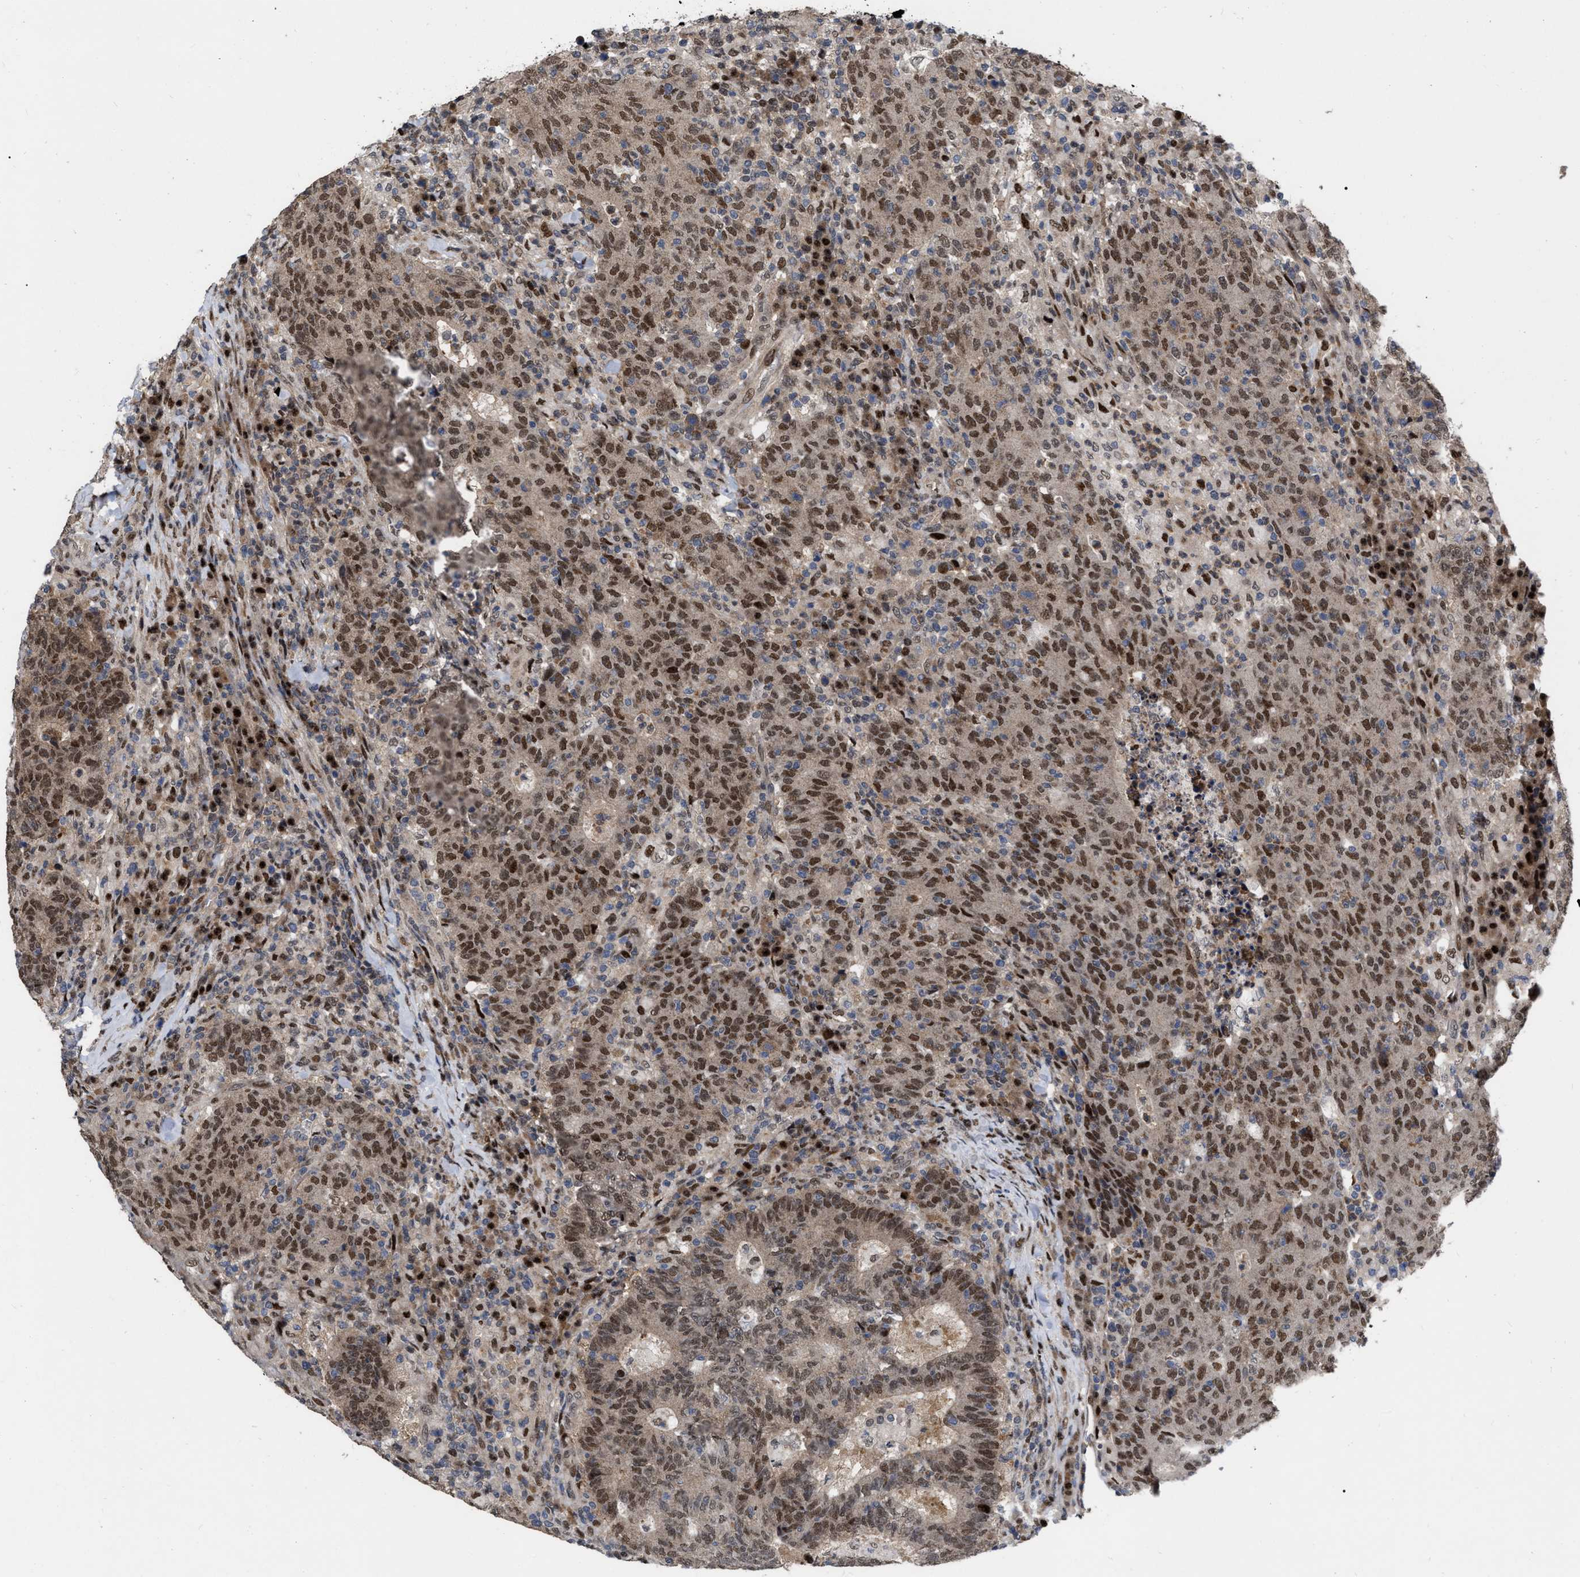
{"staining": {"intensity": "strong", "quantity": ">75%", "location": "cytoplasmic/membranous,nuclear"}, "tissue": "colorectal cancer", "cell_type": "Tumor cells", "image_type": "cancer", "snomed": [{"axis": "morphology", "description": "Adenocarcinoma, NOS"}, {"axis": "topography", "description": "Colon"}], "caption": "Strong cytoplasmic/membranous and nuclear protein positivity is present in about >75% of tumor cells in colorectal cancer. The protein is stained brown, and the nuclei are stained in blue (DAB (3,3'-diaminobenzidine) IHC with brightfield microscopy, high magnification).", "gene": "MDM4", "patient": {"sex": "female", "age": 75}}